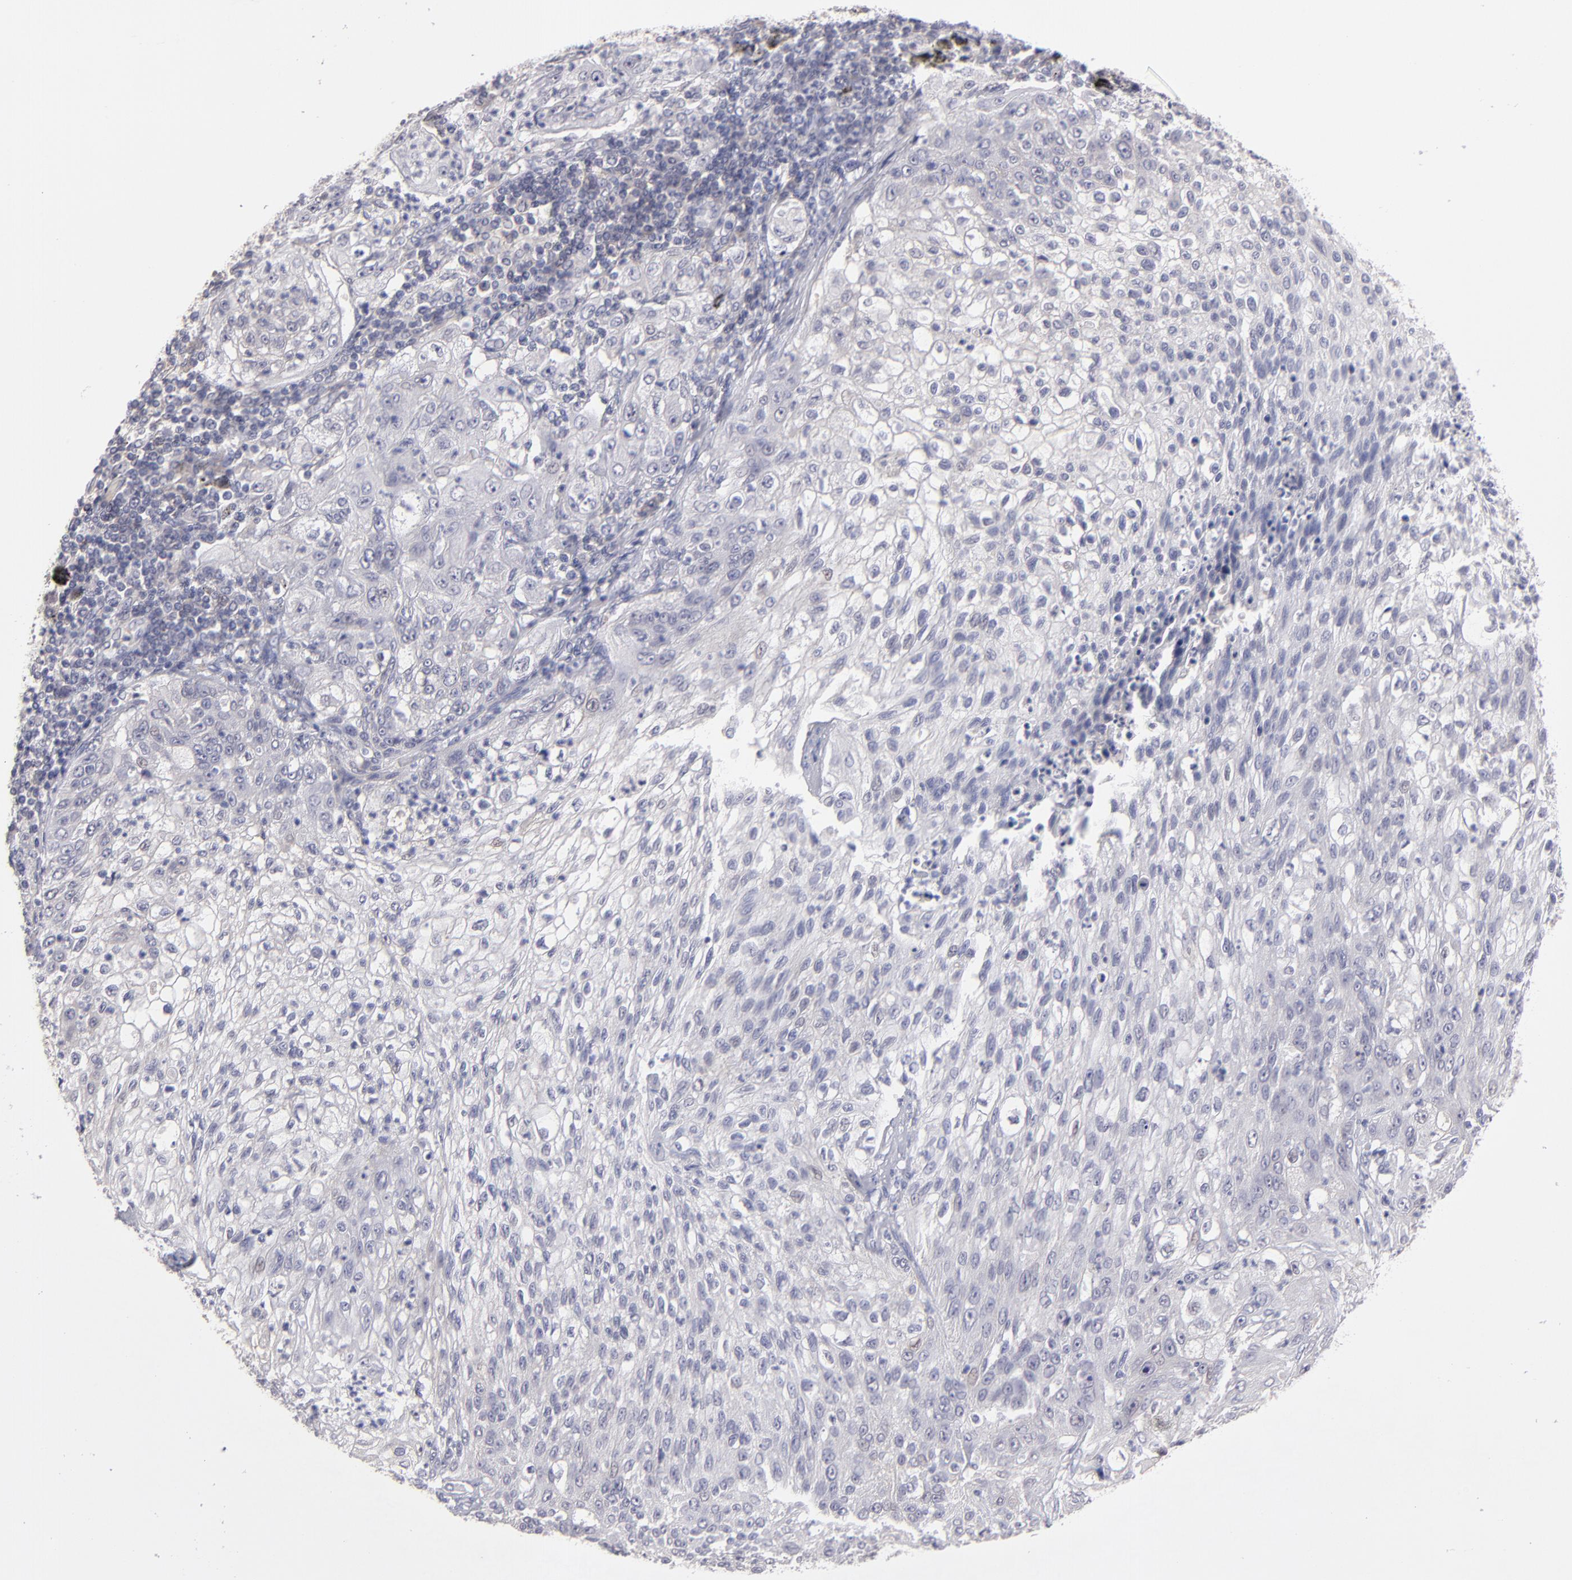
{"staining": {"intensity": "negative", "quantity": "none", "location": "none"}, "tissue": "lung cancer", "cell_type": "Tumor cells", "image_type": "cancer", "snomed": [{"axis": "morphology", "description": "Inflammation, NOS"}, {"axis": "morphology", "description": "Squamous cell carcinoma, NOS"}, {"axis": "topography", "description": "Lymph node"}, {"axis": "topography", "description": "Soft tissue"}, {"axis": "topography", "description": "Lung"}], "caption": "DAB (3,3'-diaminobenzidine) immunohistochemical staining of human squamous cell carcinoma (lung) displays no significant staining in tumor cells.", "gene": "ITIH4", "patient": {"sex": "male", "age": 66}}